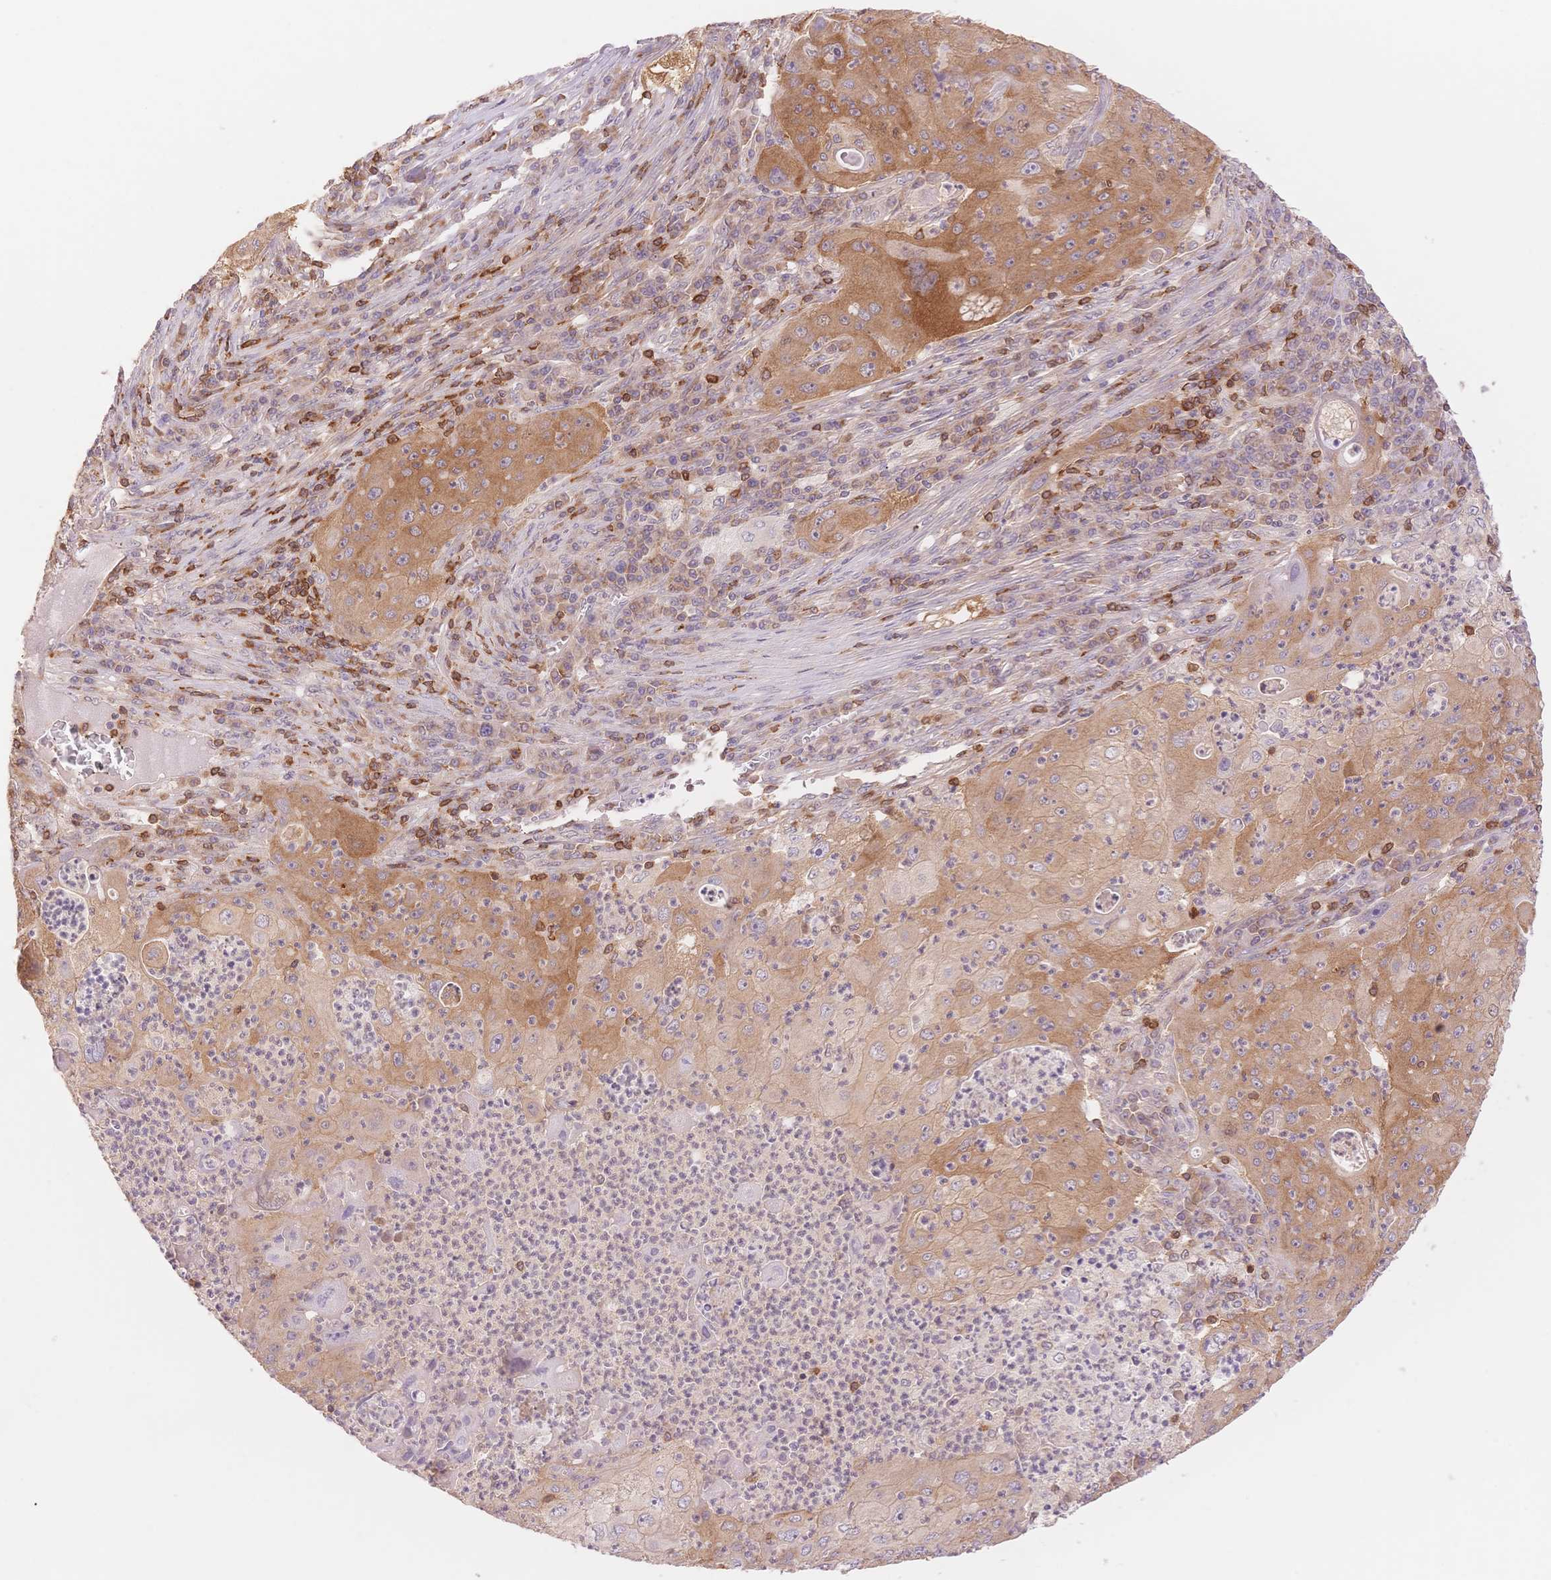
{"staining": {"intensity": "moderate", "quantity": ">75%", "location": "cytoplasmic/membranous"}, "tissue": "lung cancer", "cell_type": "Tumor cells", "image_type": "cancer", "snomed": [{"axis": "morphology", "description": "Squamous cell carcinoma, NOS"}, {"axis": "topography", "description": "Lung"}], "caption": "Immunohistochemical staining of human lung cancer displays medium levels of moderate cytoplasmic/membranous protein staining in about >75% of tumor cells.", "gene": "STK39", "patient": {"sex": "female", "age": 59}}